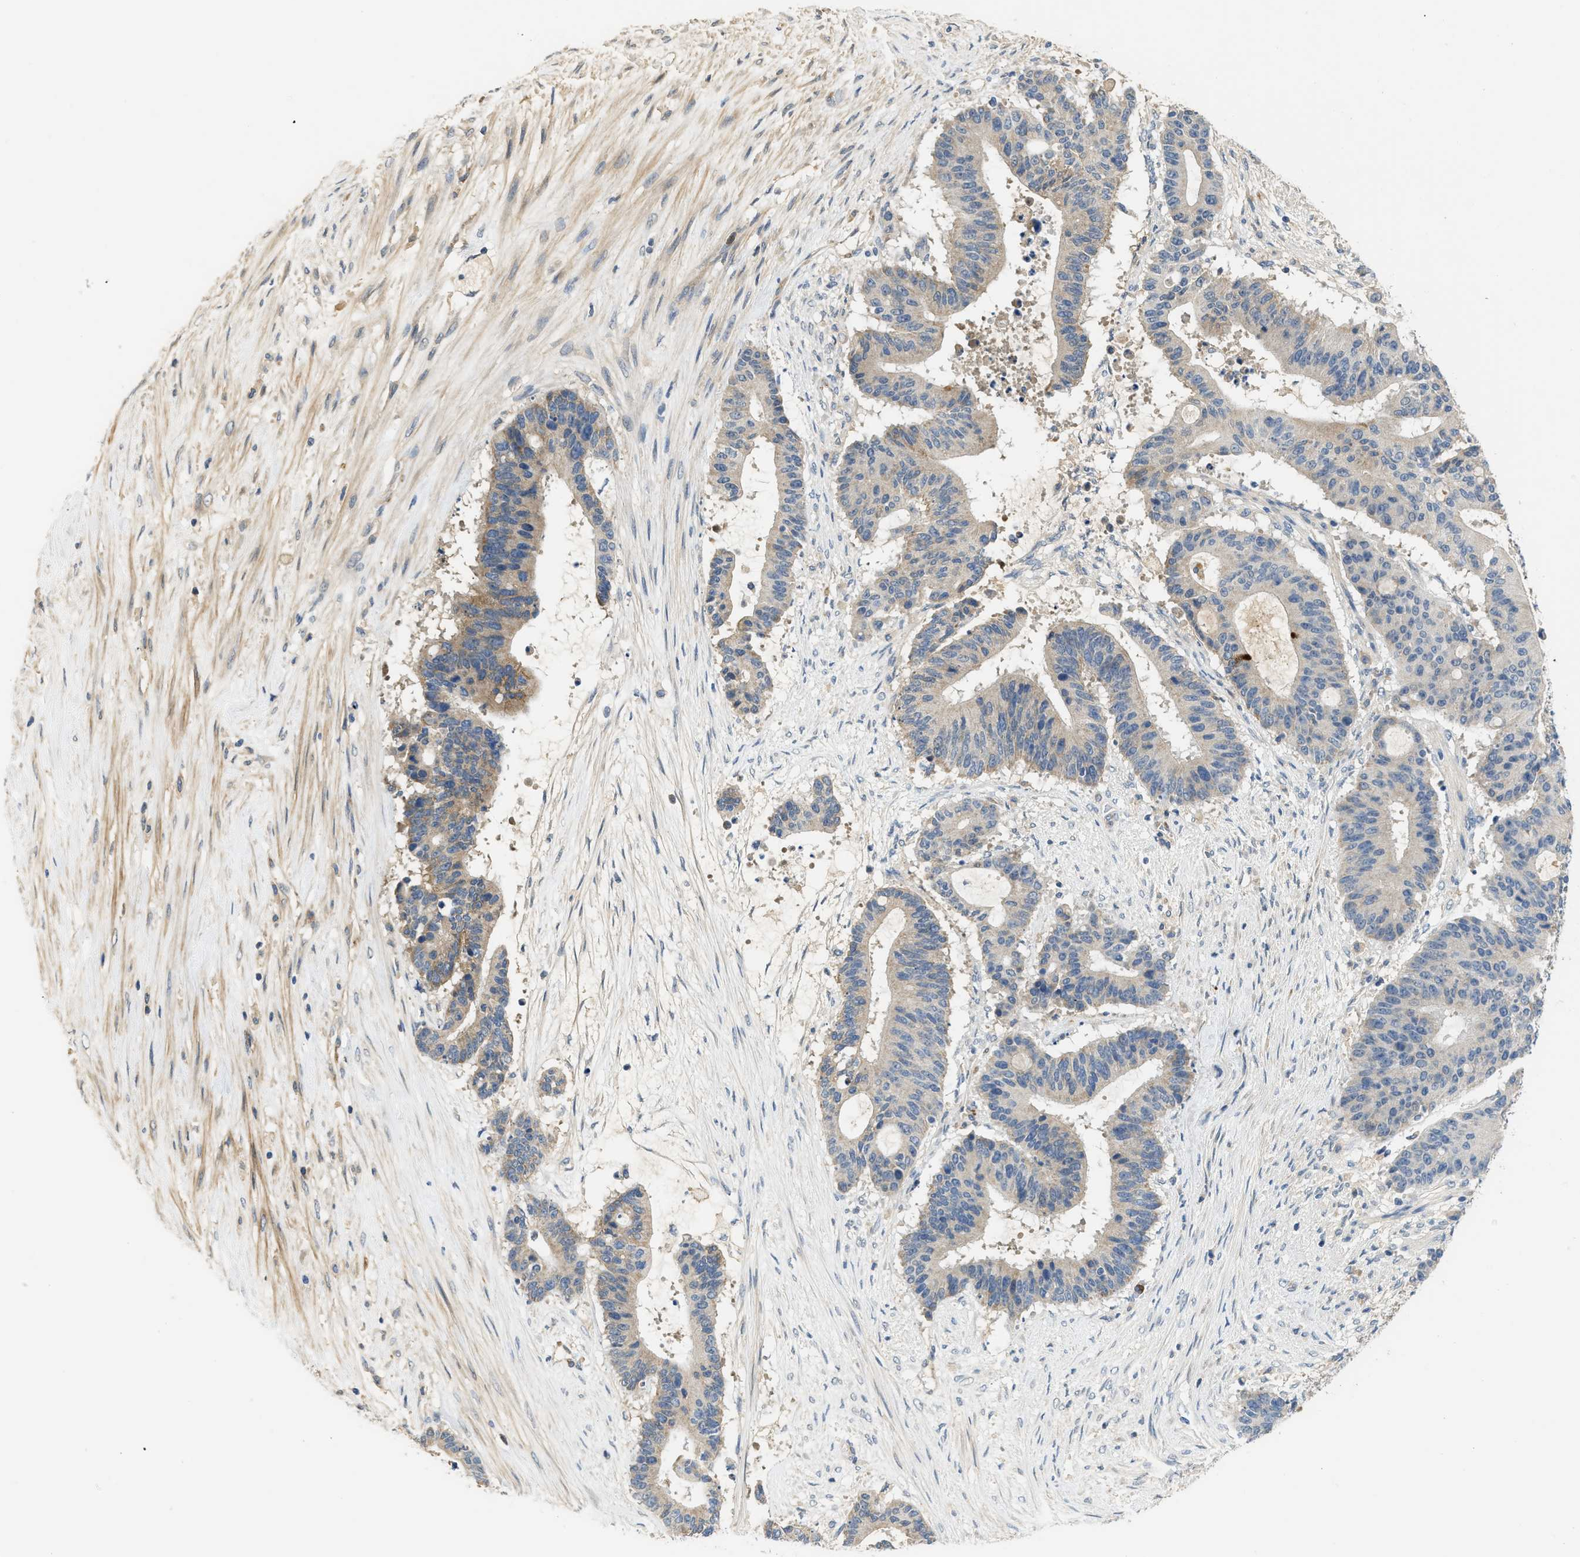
{"staining": {"intensity": "weak", "quantity": "25%-75%", "location": "cytoplasmic/membranous"}, "tissue": "liver cancer", "cell_type": "Tumor cells", "image_type": "cancer", "snomed": [{"axis": "morphology", "description": "Cholangiocarcinoma"}, {"axis": "topography", "description": "Liver"}], "caption": "Liver cancer tissue reveals weak cytoplasmic/membranous staining in about 25%-75% of tumor cells, visualized by immunohistochemistry.", "gene": "RHBDF2", "patient": {"sex": "female", "age": 73}}